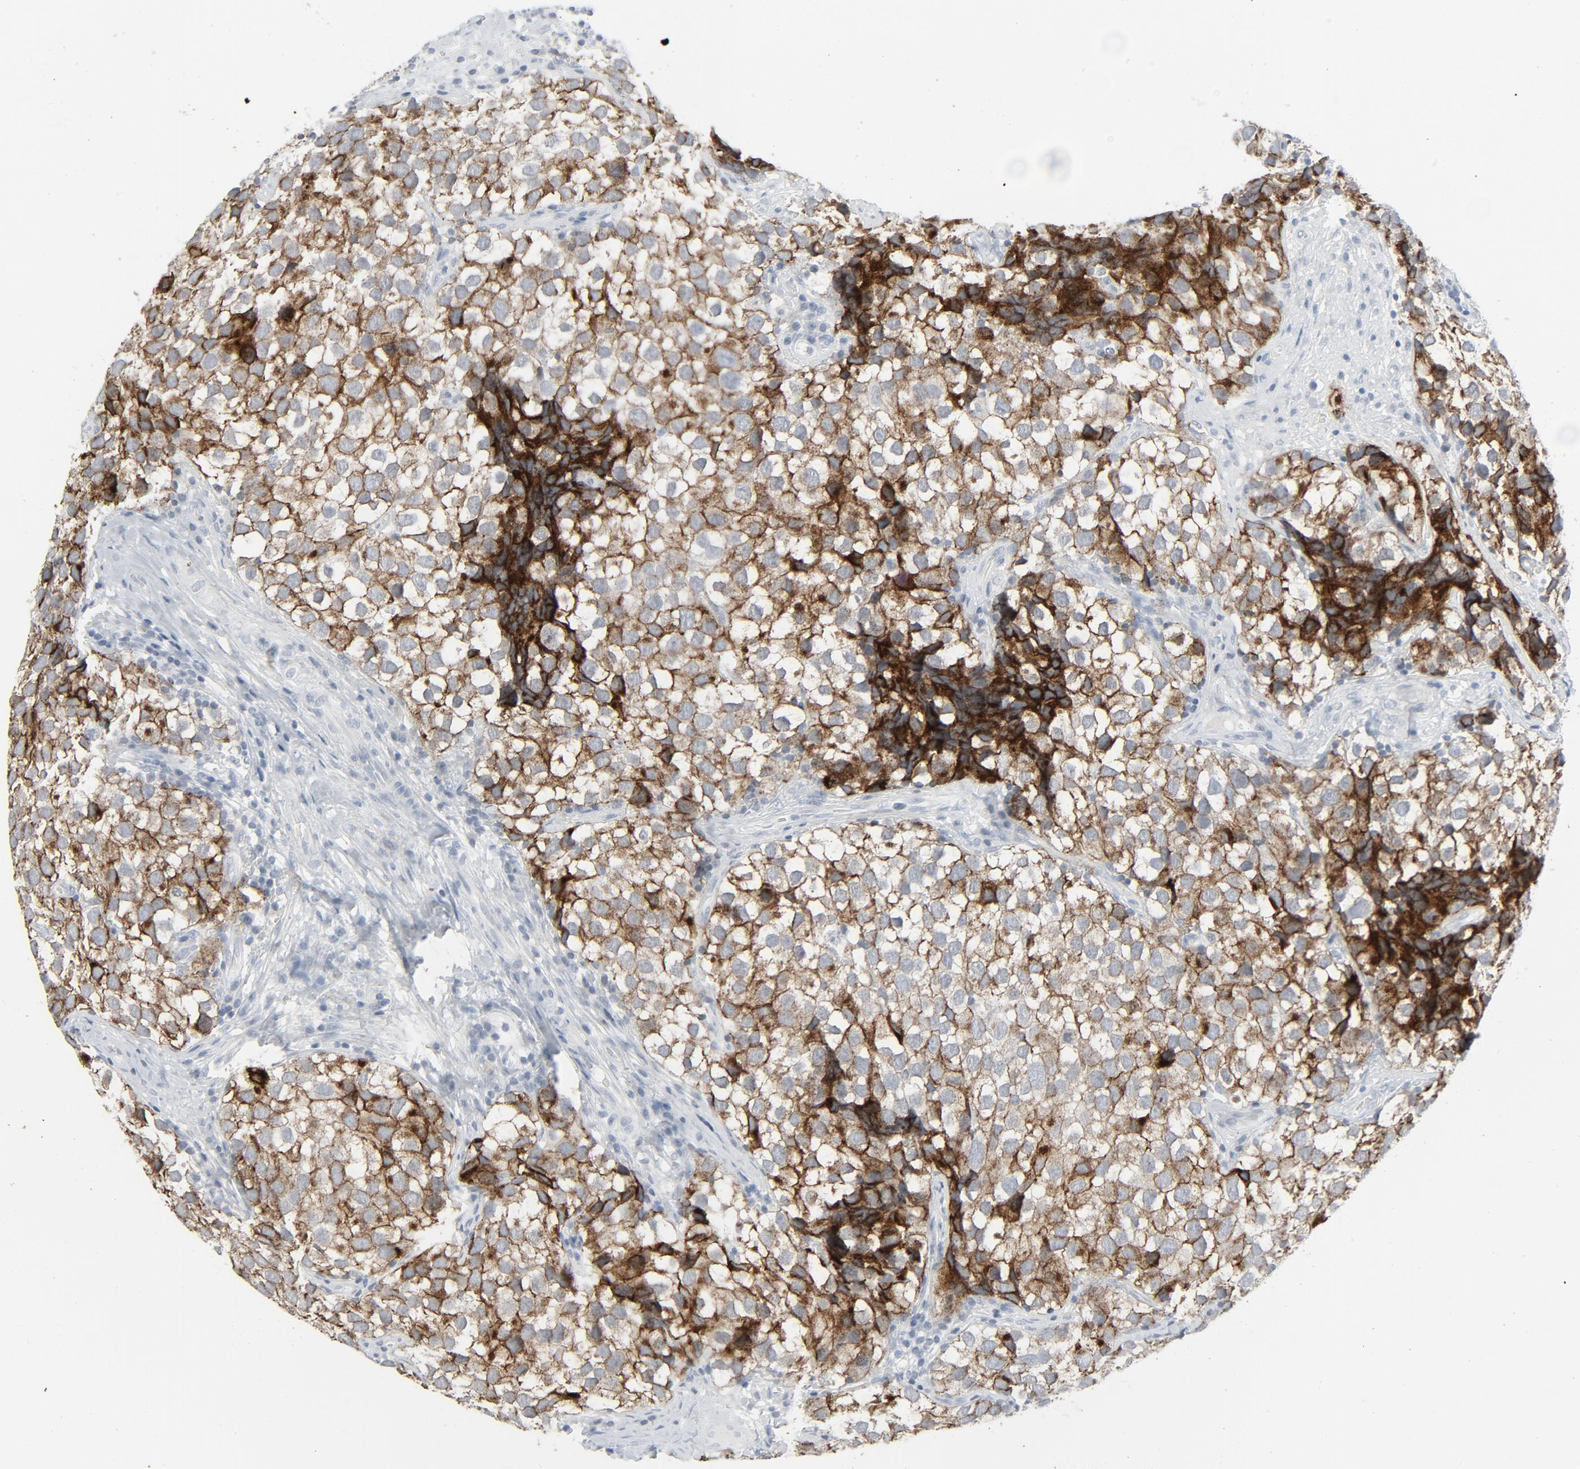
{"staining": {"intensity": "strong", "quantity": ">75%", "location": "cytoplasmic/membranous"}, "tissue": "testis cancer", "cell_type": "Tumor cells", "image_type": "cancer", "snomed": [{"axis": "morphology", "description": "Seminoma, NOS"}, {"axis": "topography", "description": "Testis"}], "caption": "Protein positivity by immunohistochemistry demonstrates strong cytoplasmic/membranous expression in approximately >75% of tumor cells in testis cancer.", "gene": "FGFR3", "patient": {"sex": "male", "age": 39}}